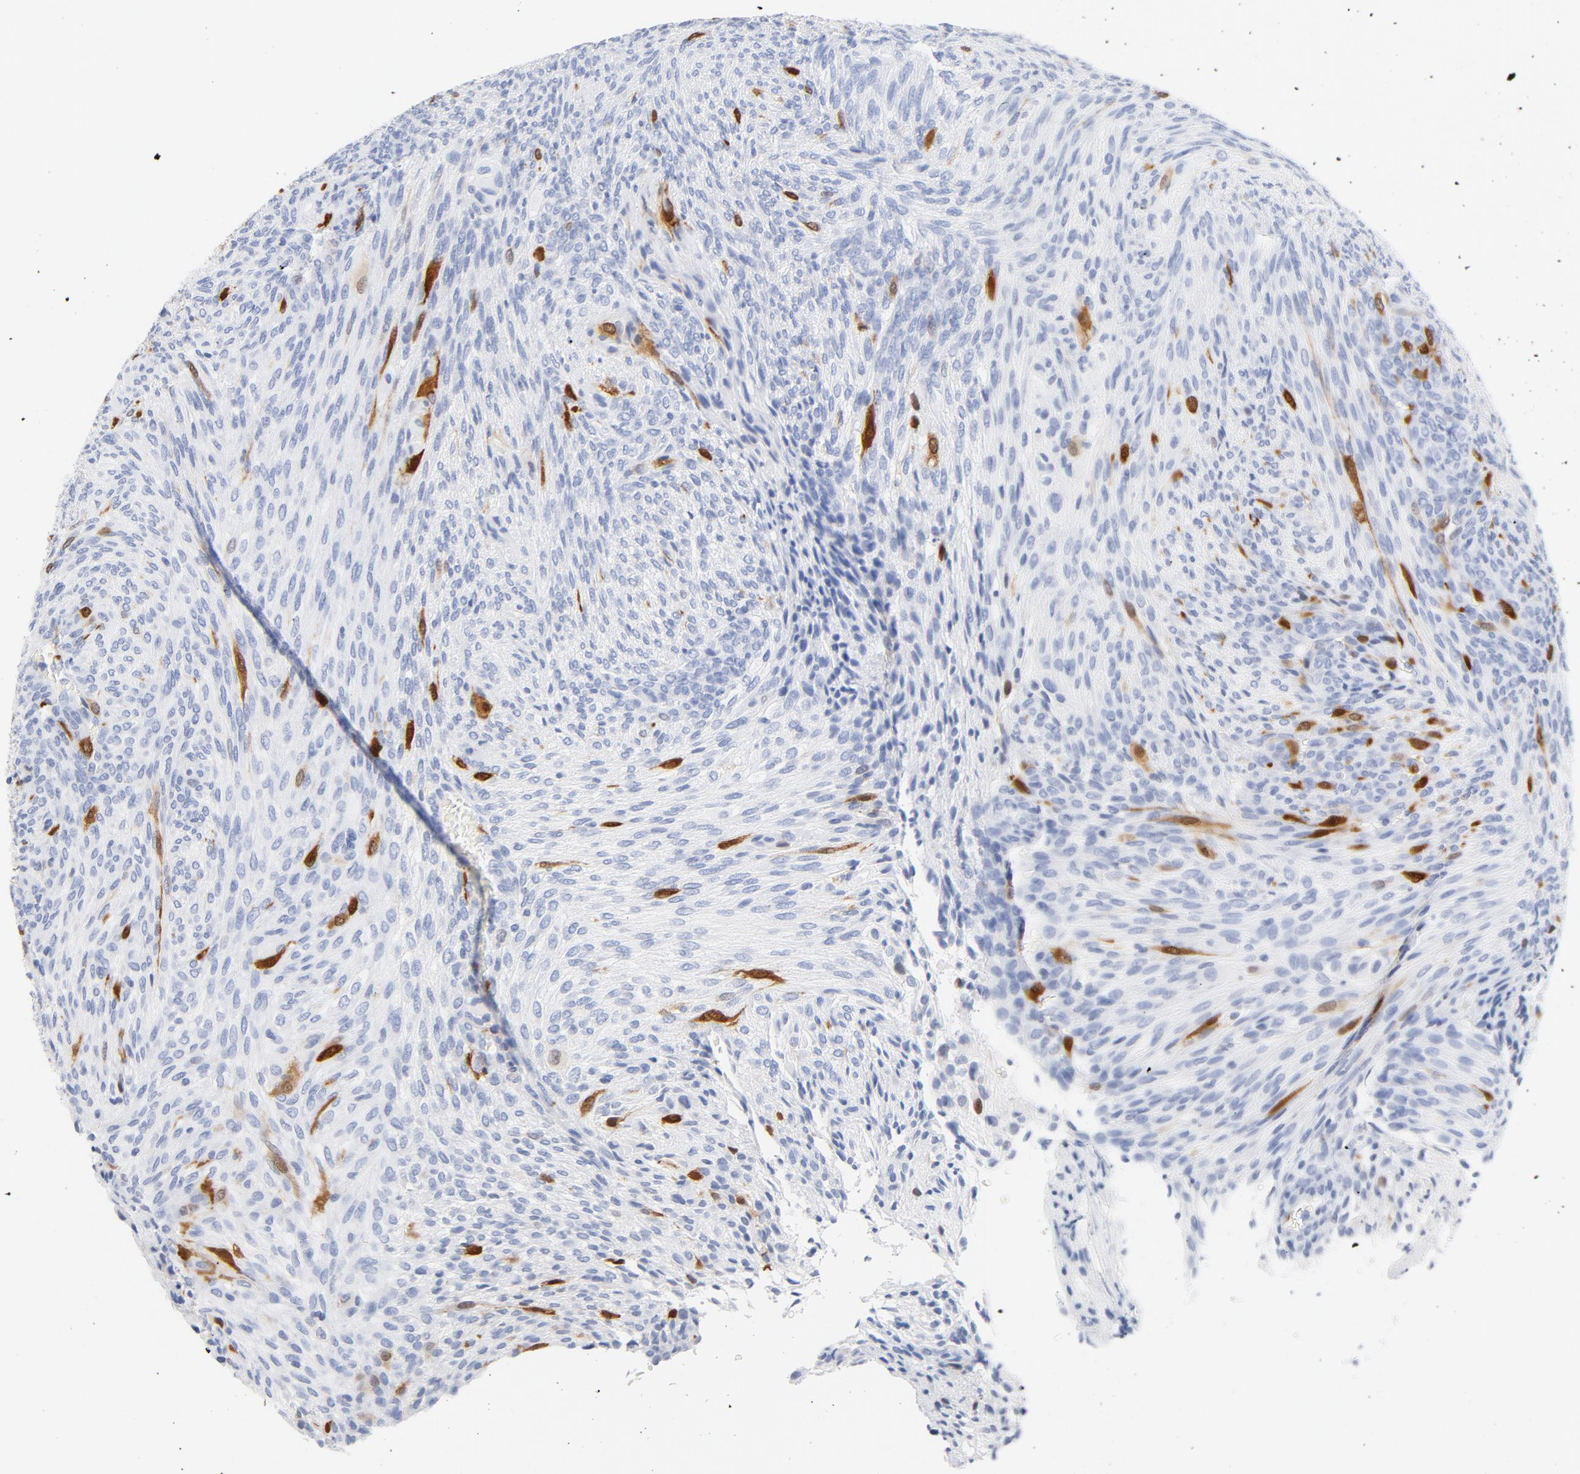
{"staining": {"intensity": "strong", "quantity": "<25%", "location": "nuclear"}, "tissue": "glioma", "cell_type": "Tumor cells", "image_type": "cancer", "snomed": [{"axis": "morphology", "description": "Glioma, malignant, High grade"}, {"axis": "topography", "description": "Cerebral cortex"}], "caption": "Protein expression analysis of human glioma reveals strong nuclear staining in about <25% of tumor cells.", "gene": "CDC20", "patient": {"sex": "female", "age": 55}}